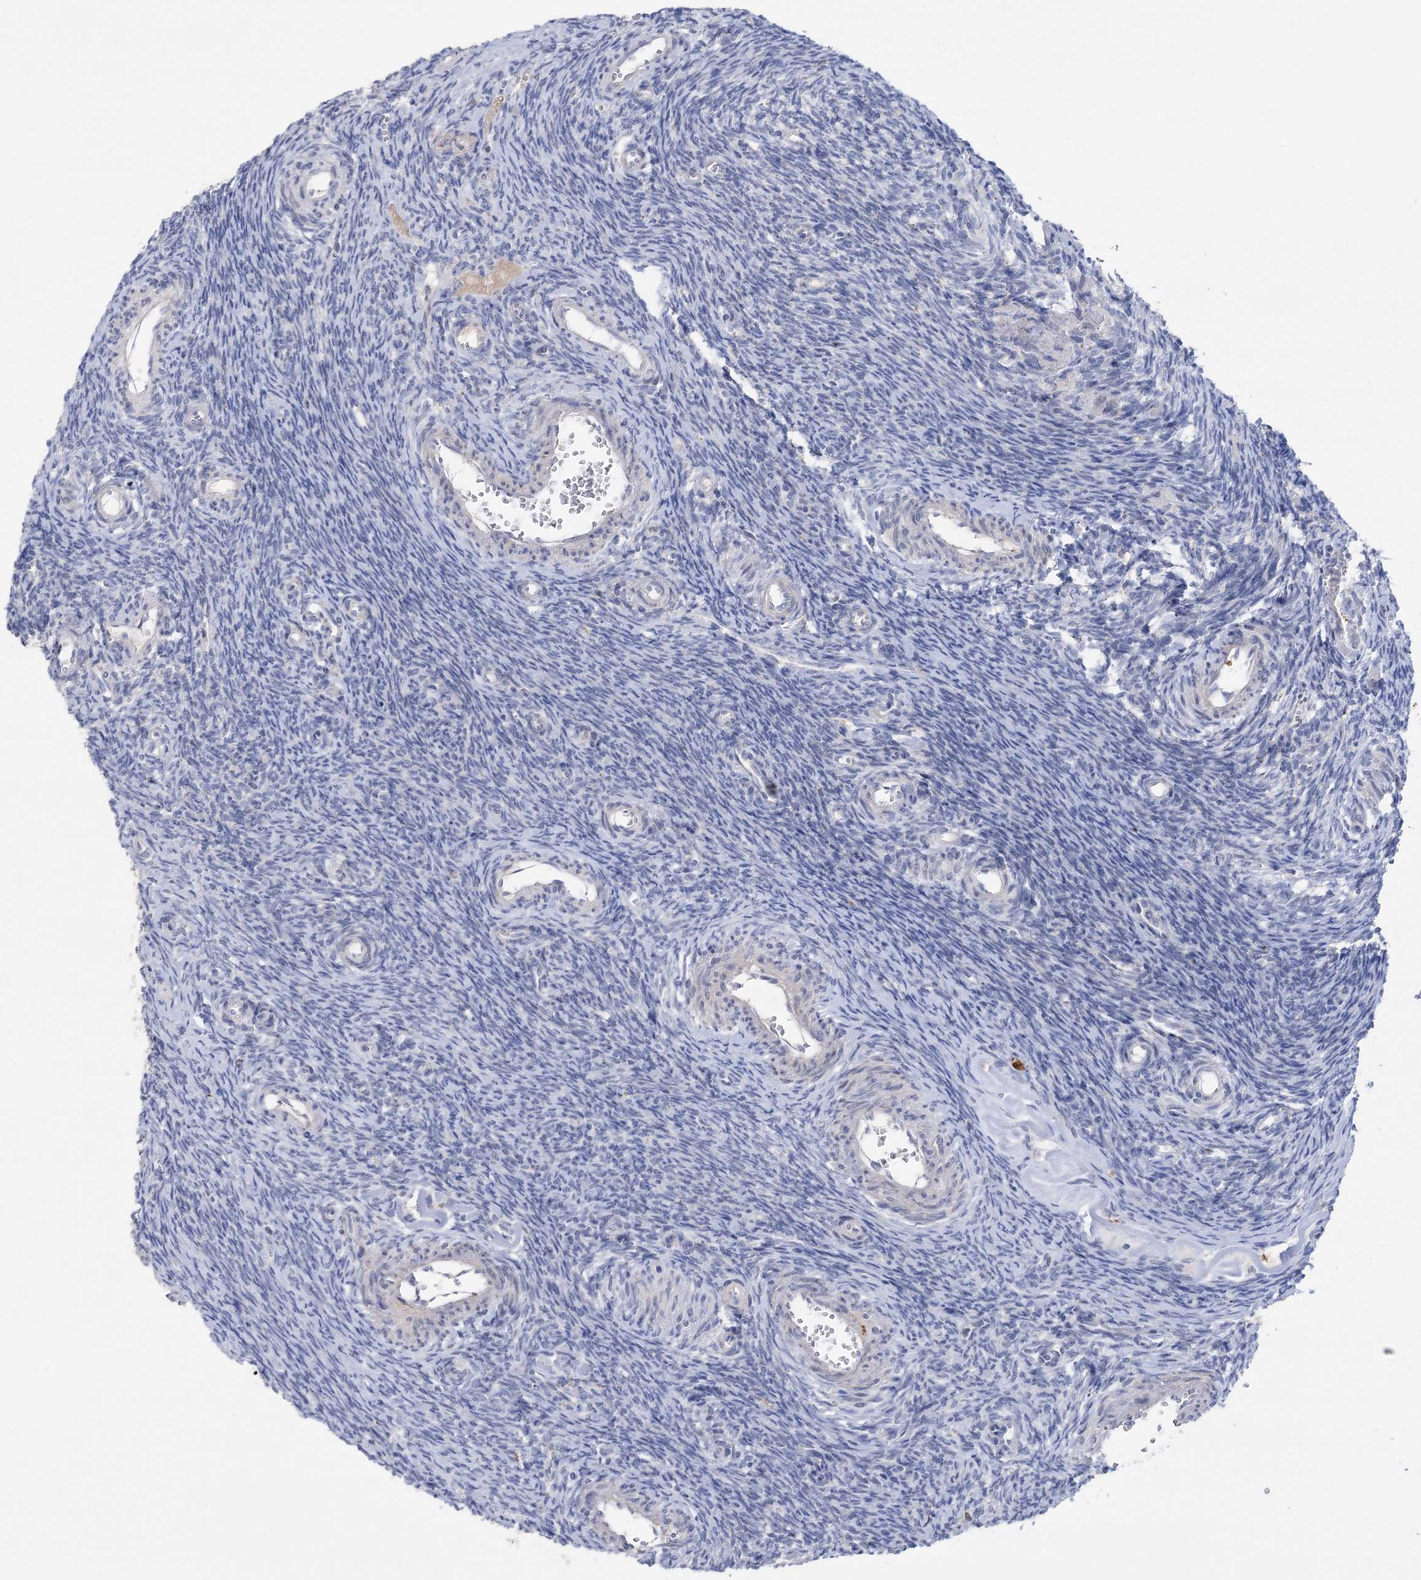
{"staining": {"intensity": "negative", "quantity": "none", "location": "none"}, "tissue": "ovary", "cell_type": "Ovarian stroma cells", "image_type": "normal", "snomed": [{"axis": "morphology", "description": "Normal tissue, NOS"}, {"axis": "topography", "description": "Ovary"}], "caption": "Ovarian stroma cells show no significant staining in unremarkable ovary.", "gene": "MTCH2", "patient": {"sex": "female", "age": 39}}